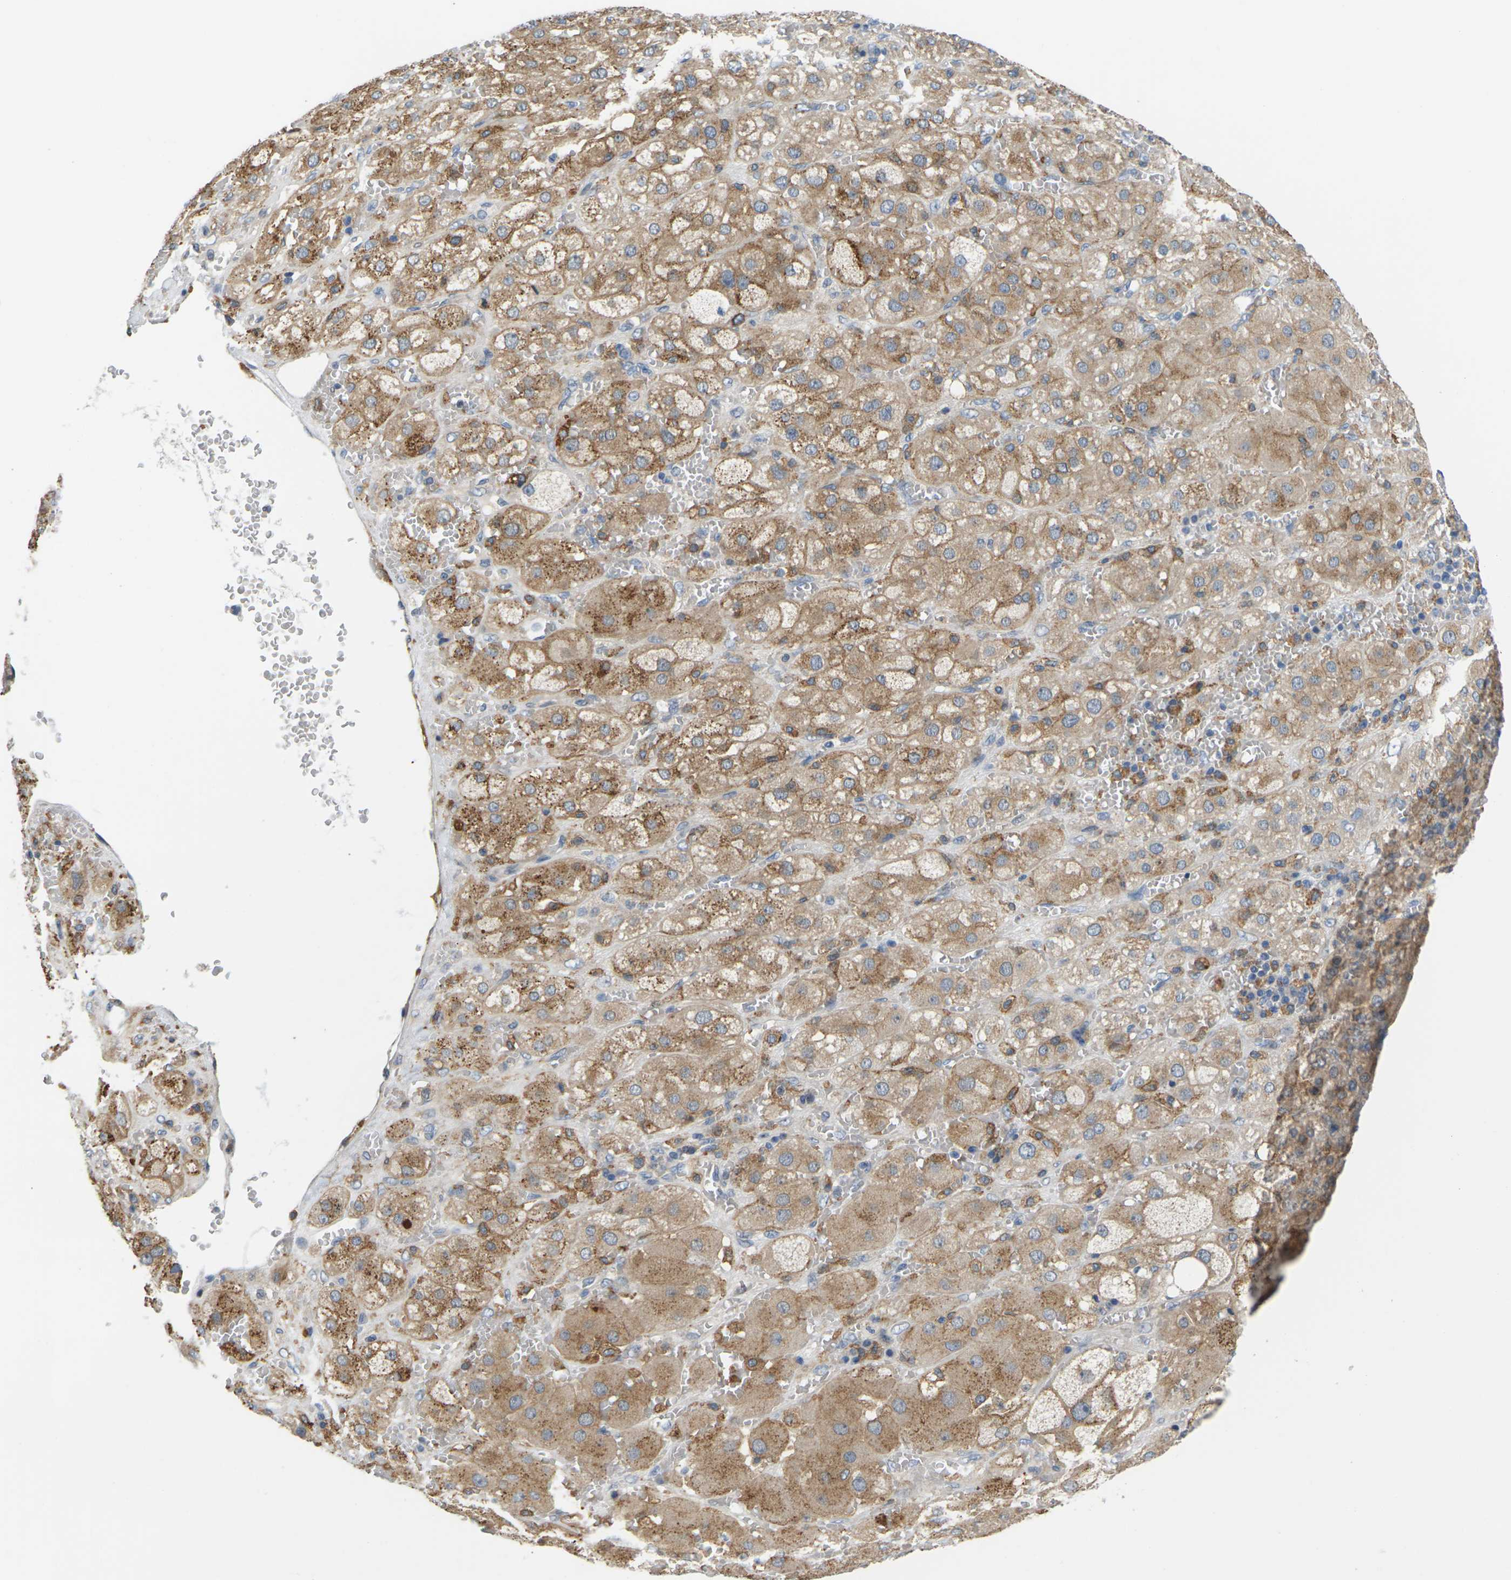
{"staining": {"intensity": "moderate", "quantity": ">75%", "location": "cytoplasmic/membranous"}, "tissue": "adrenal gland", "cell_type": "Glandular cells", "image_type": "normal", "snomed": [{"axis": "morphology", "description": "Normal tissue, NOS"}, {"axis": "topography", "description": "Adrenal gland"}], "caption": "High-magnification brightfield microscopy of unremarkable adrenal gland stained with DAB (3,3'-diaminobenzidine) (brown) and counterstained with hematoxylin (blue). glandular cells exhibit moderate cytoplasmic/membranous positivity is seen in about>75% of cells. The staining was performed using DAB (3,3'-diaminobenzidine), with brown indicating positive protein expression. Nuclei are stained blue with hematoxylin.", "gene": "SCNN1A", "patient": {"sex": "female", "age": 47}}